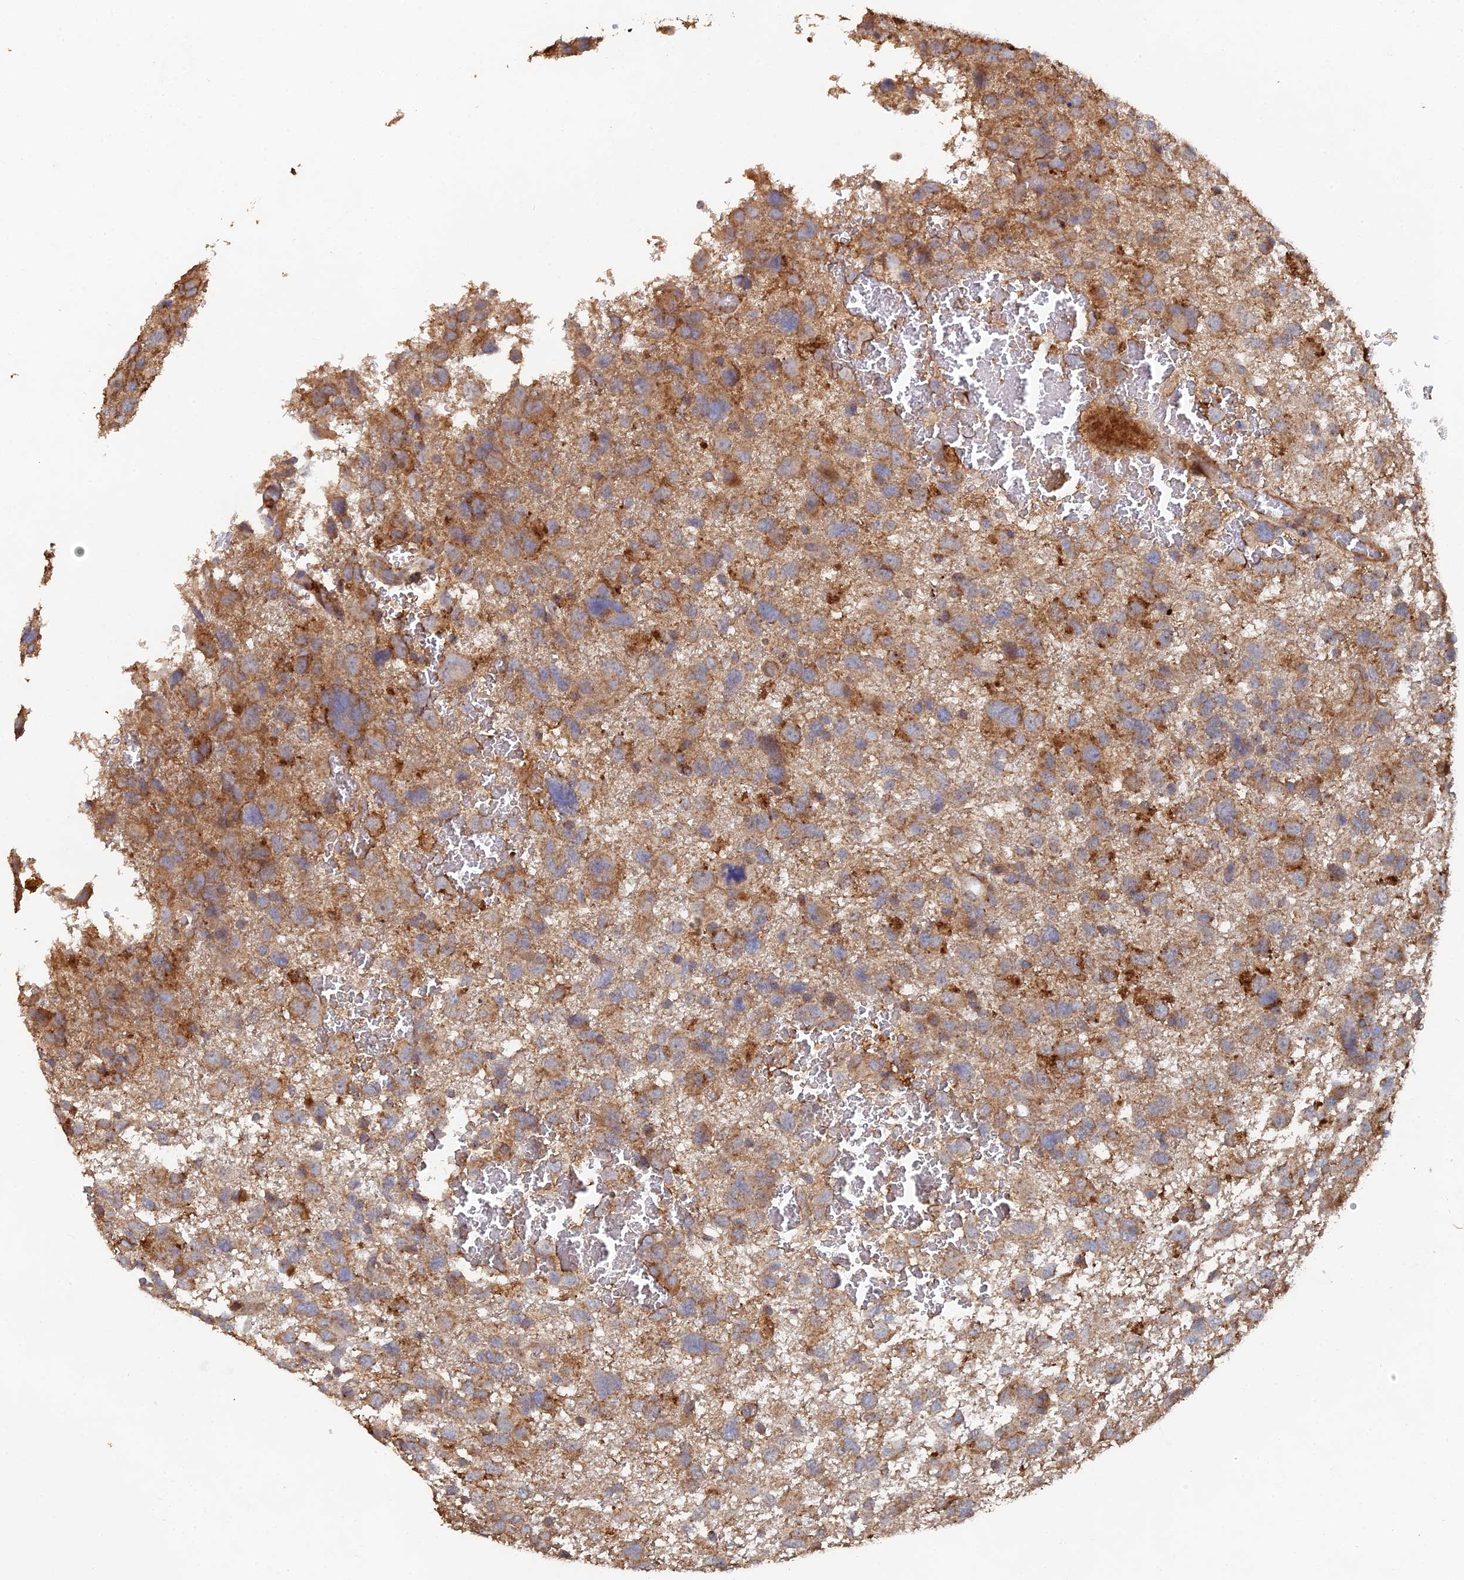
{"staining": {"intensity": "moderate", "quantity": ">75%", "location": "cytoplasmic/membranous"}, "tissue": "glioma", "cell_type": "Tumor cells", "image_type": "cancer", "snomed": [{"axis": "morphology", "description": "Glioma, malignant, High grade"}, {"axis": "topography", "description": "Brain"}], "caption": "DAB immunohistochemical staining of high-grade glioma (malignant) reveals moderate cytoplasmic/membranous protein expression in about >75% of tumor cells.", "gene": "SPANXN4", "patient": {"sex": "male", "age": 61}}